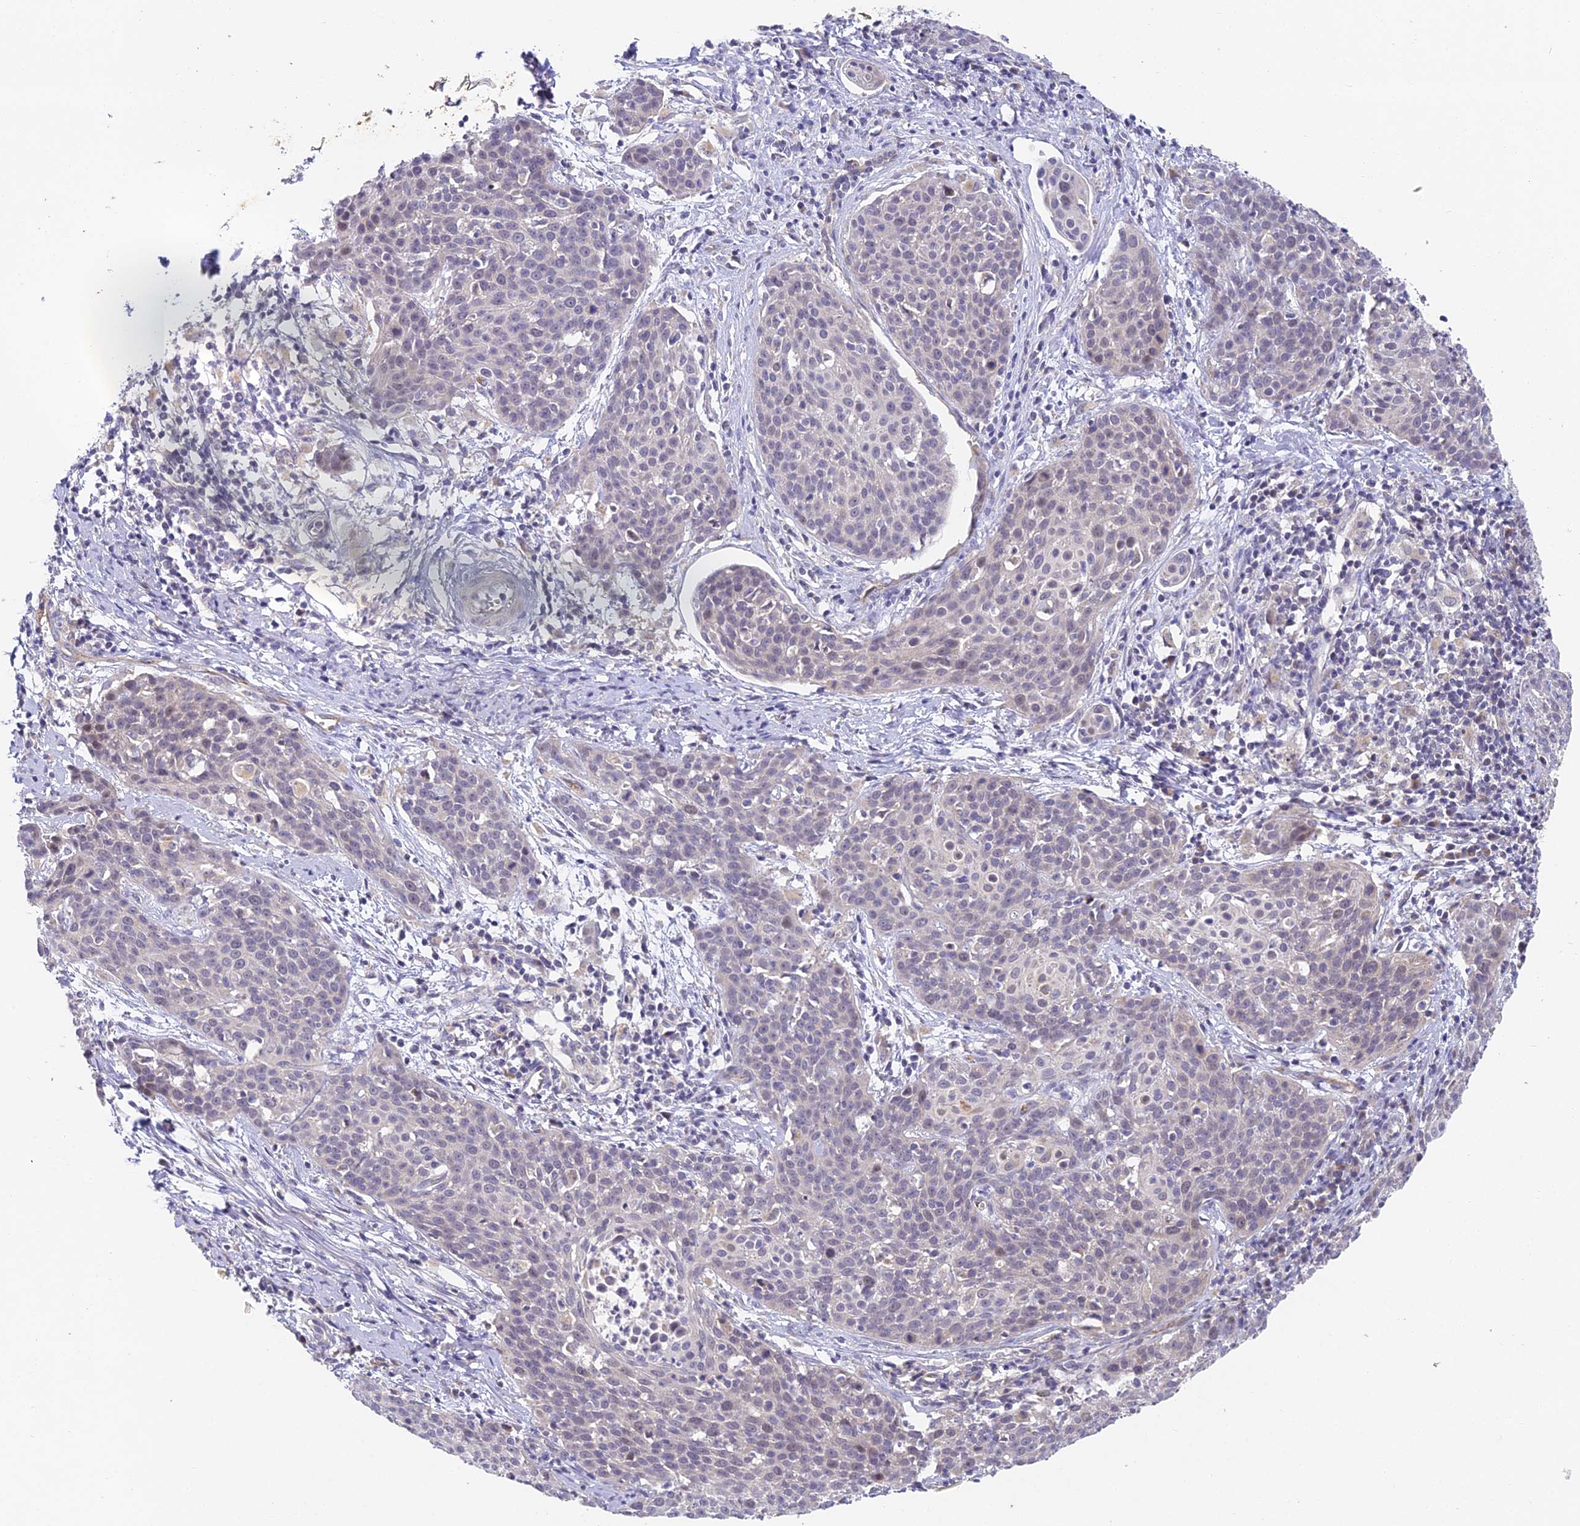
{"staining": {"intensity": "weak", "quantity": "<25%", "location": "nuclear"}, "tissue": "cervical cancer", "cell_type": "Tumor cells", "image_type": "cancer", "snomed": [{"axis": "morphology", "description": "Squamous cell carcinoma, NOS"}, {"axis": "topography", "description": "Cervix"}], "caption": "An immunohistochemistry (IHC) image of cervical cancer is shown. There is no staining in tumor cells of cervical cancer.", "gene": "DNAAF10", "patient": {"sex": "female", "age": 38}}